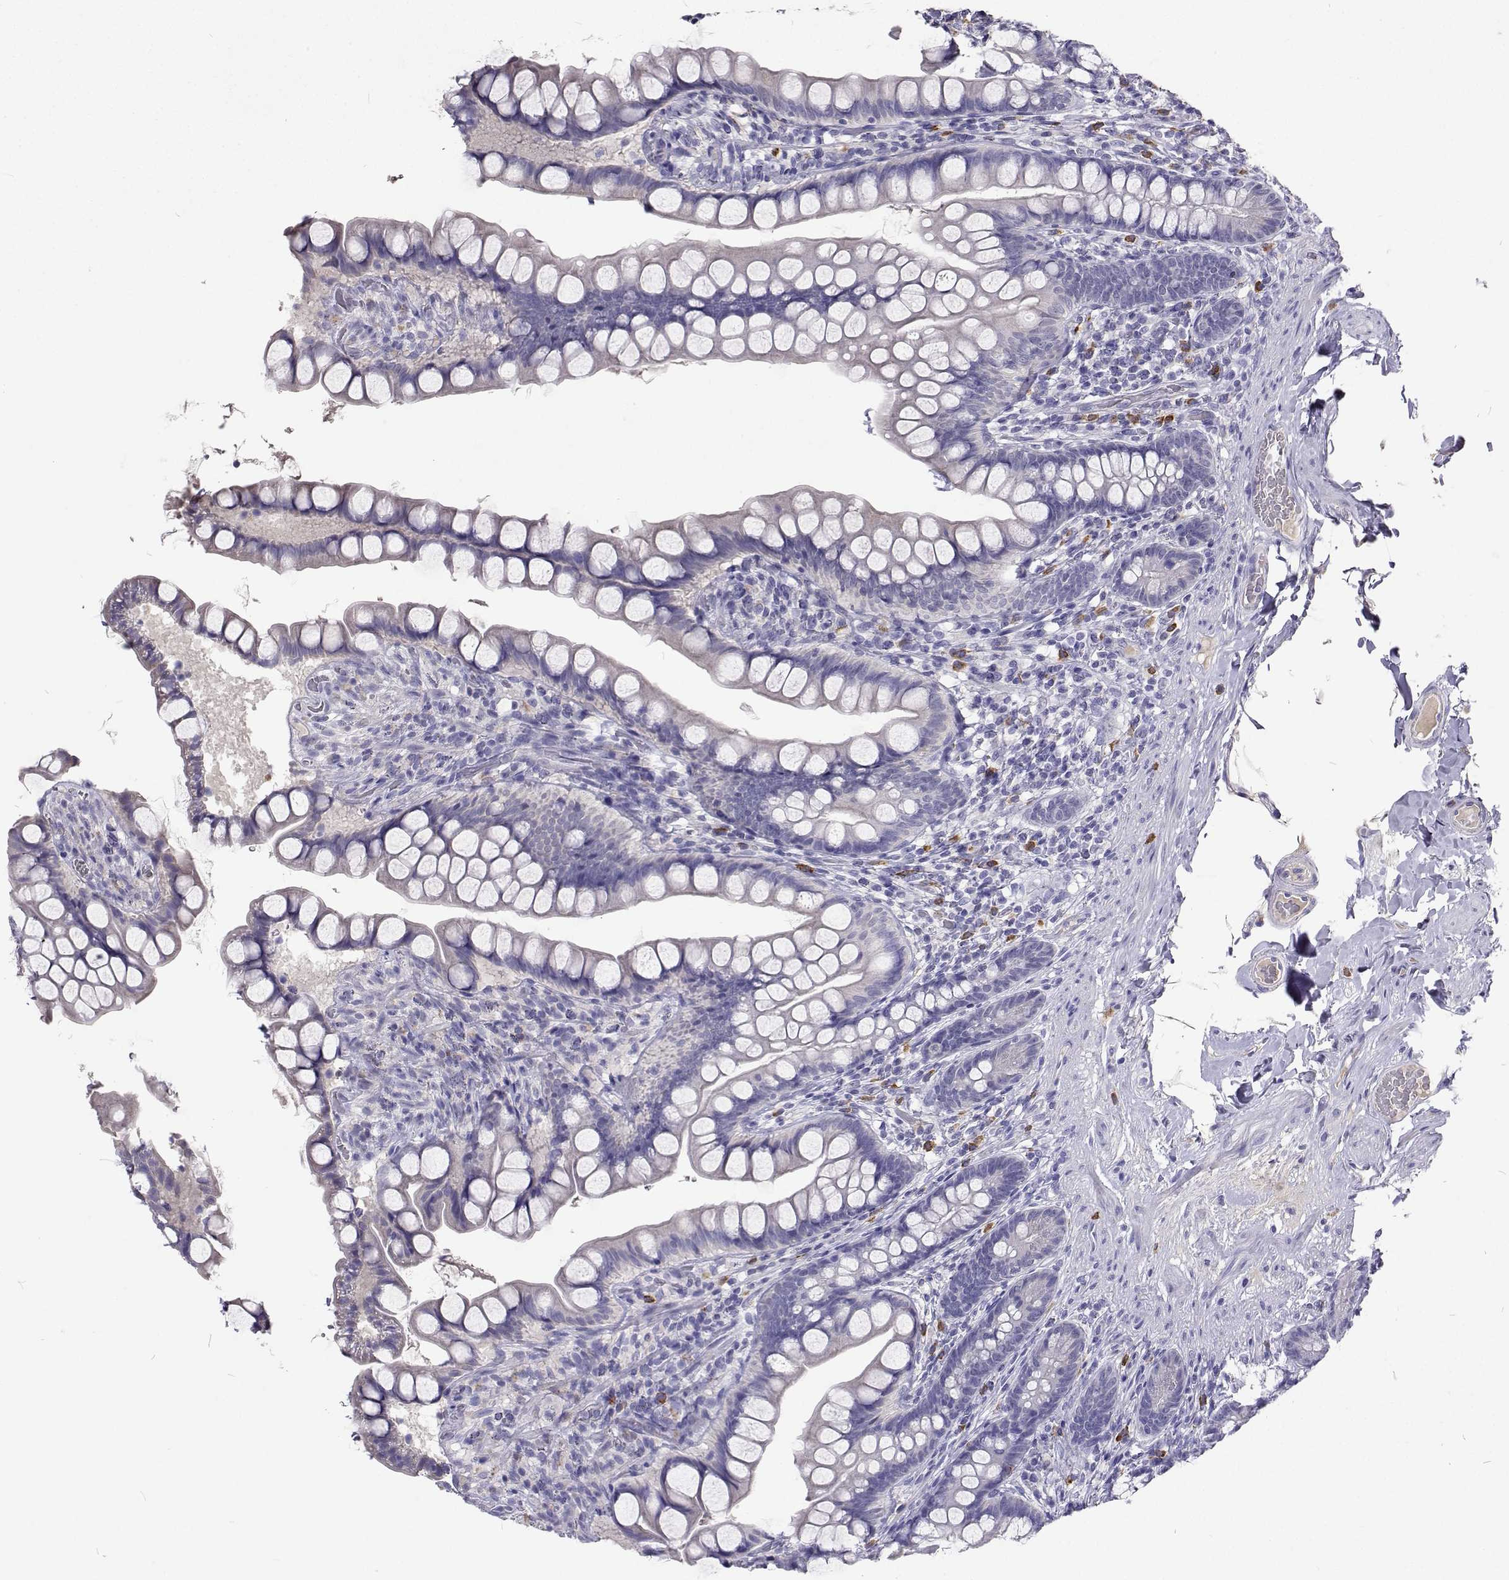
{"staining": {"intensity": "negative", "quantity": "none", "location": "none"}, "tissue": "small intestine", "cell_type": "Glandular cells", "image_type": "normal", "snomed": [{"axis": "morphology", "description": "Normal tissue, NOS"}, {"axis": "topography", "description": "Small intestine"}], "caption": "DAB immunohistochemical staining of unremarkable human small intestine displays no significant positivity in glandular cells.", "gene": "CFAP44", "patient": {"sex": "male", "age": 70}}